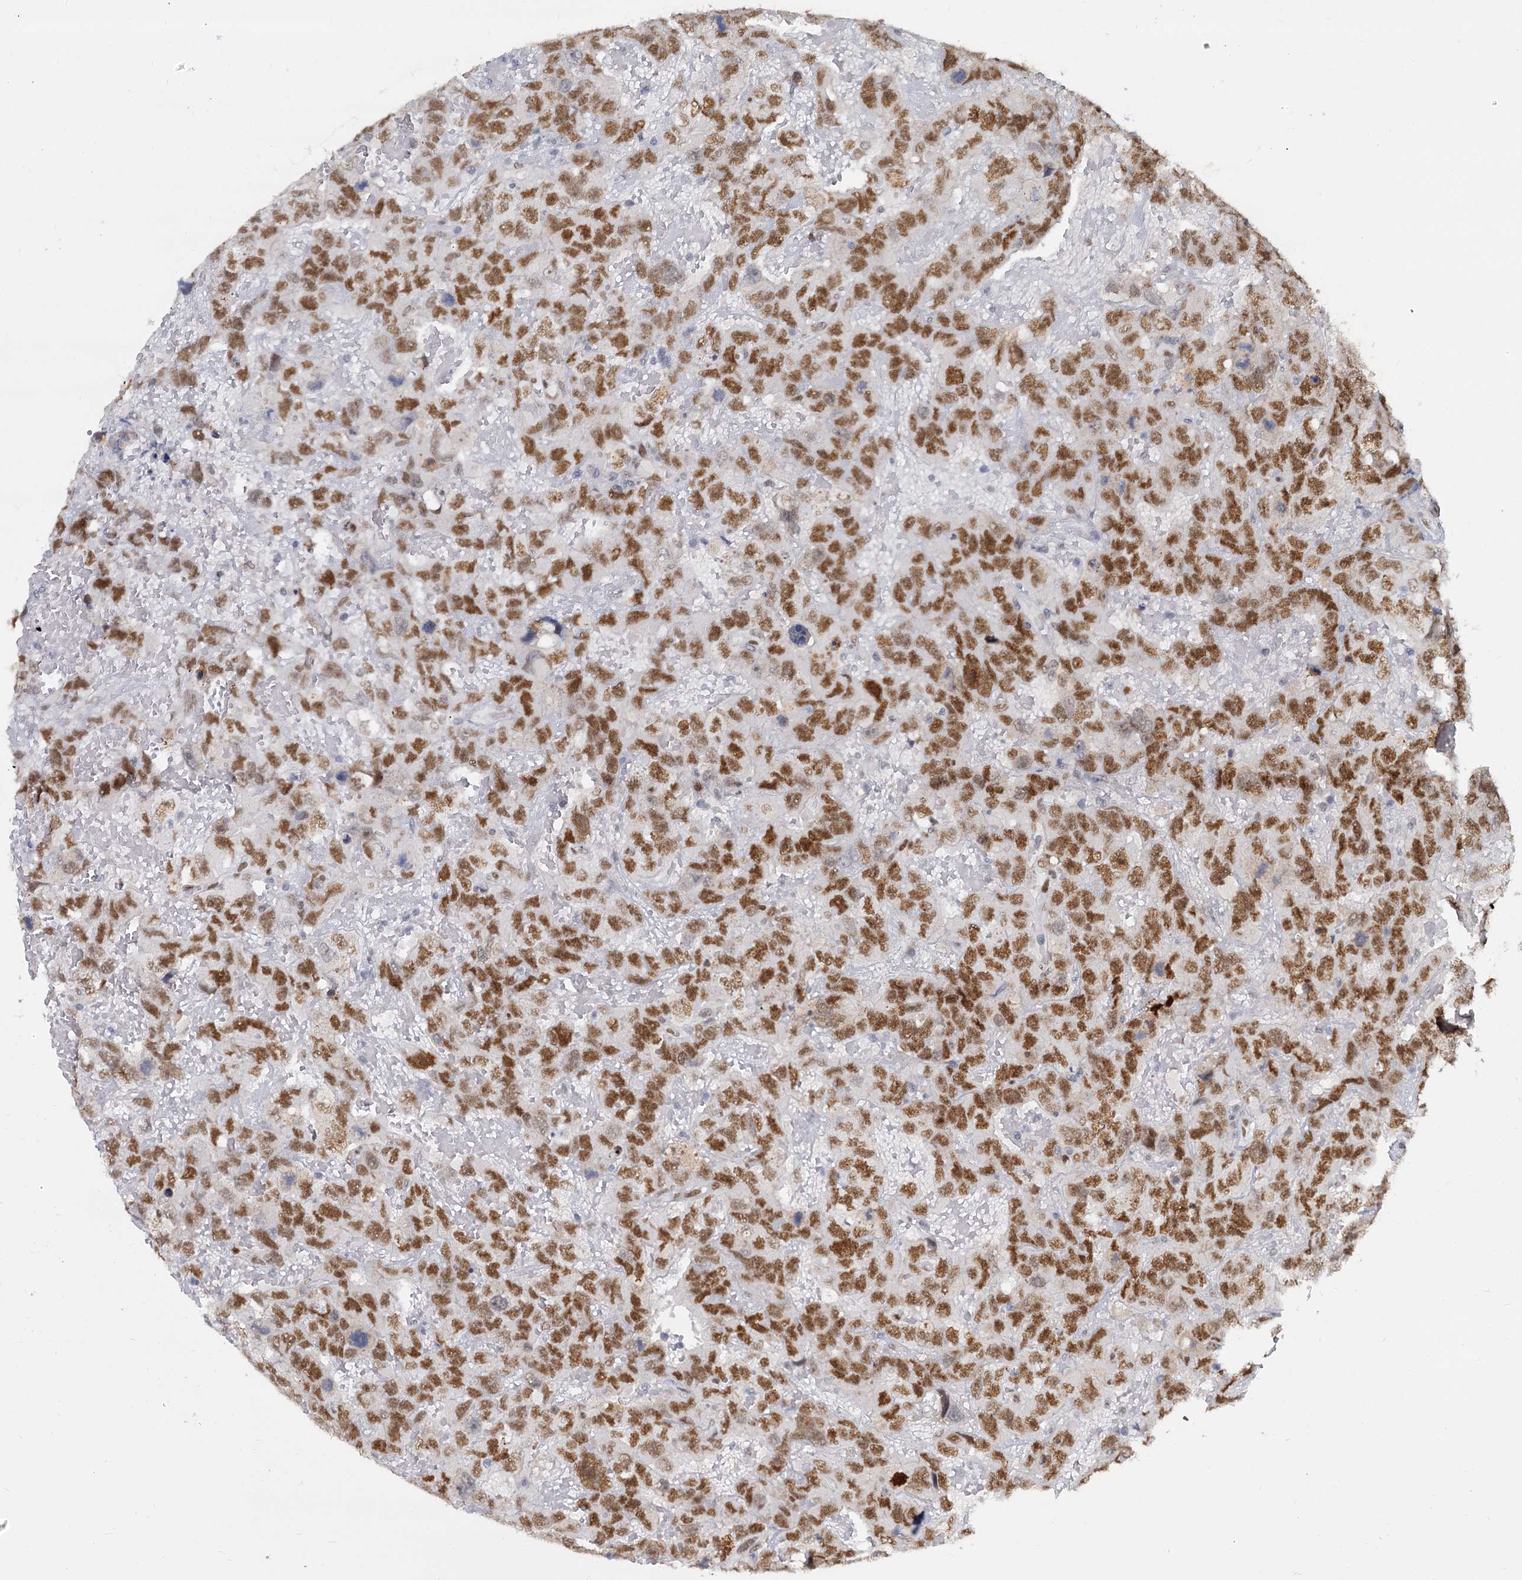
{"staining": {"intensity": "moderate", "quantity": ">75%", "location": "nuclear"}, "tissue": "testis cancer", "cell_type": "Tumor cells", "image_type": "cancer", "snomed": [{"axis": "morphology", "description": "Carcinoma, Embryonal, NOS"}, {"axis": "topography", "description": "Testis"}], "caption": "Moderate nuclear protein staining is seen in about >75% of tumor cells in testis cancer. The protein of interest is shown in brown color, while the nuclei are stained blue.", "gene": "RPRD1A", "patient": {"sex": "male", "age": 45}}